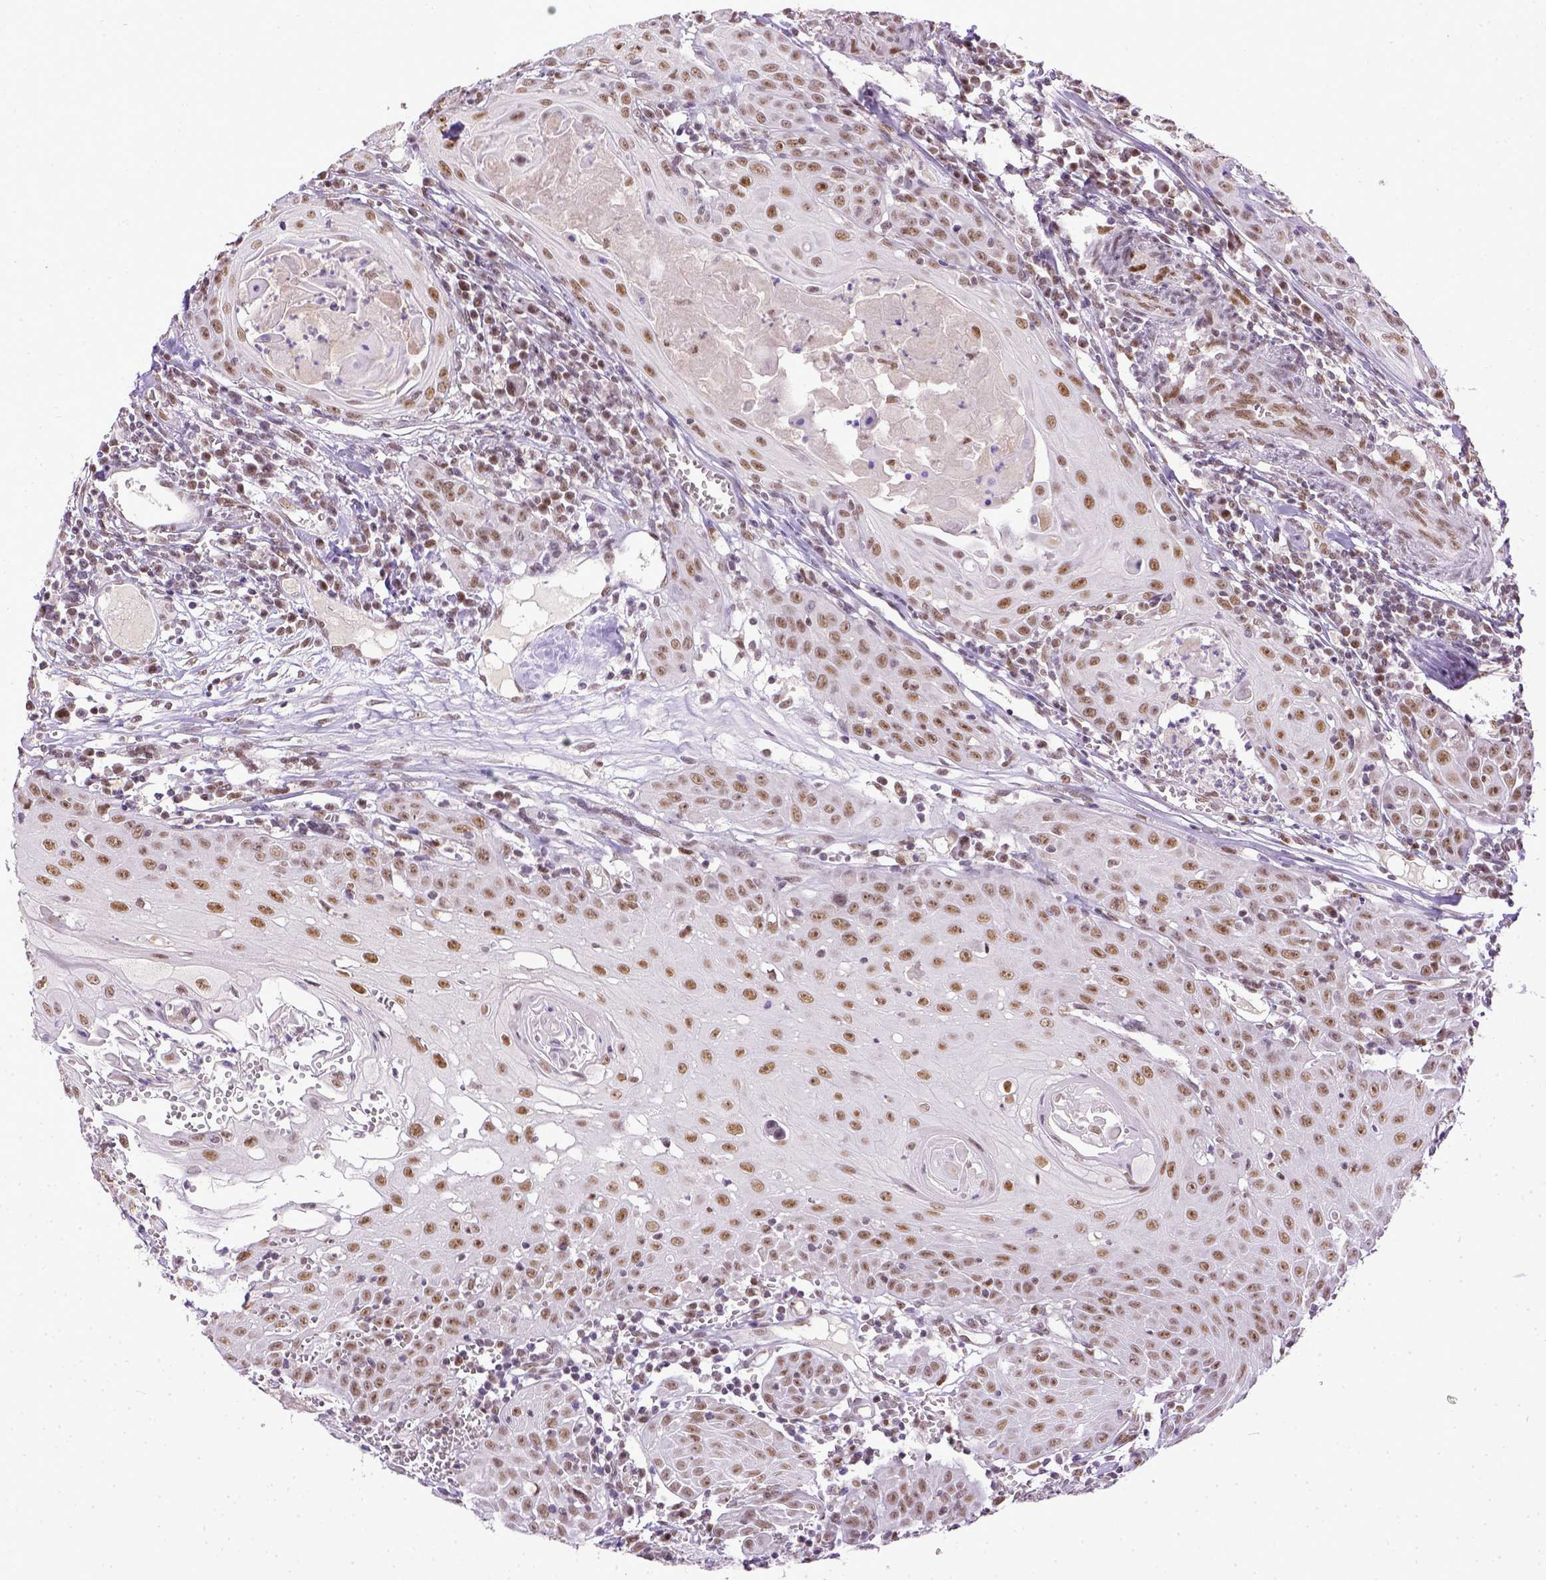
{"staining": {"intensity": "moderate", "quantity": ">75%", "location": "nuclear"}, "tissue": "head and neck cancer", "cell_type": "Tumor cells", "image_type": "cancer", "snomed": [{"axis": "morphology", "description": "Squamous cell carcinoma, NOS"}, {"axis": "topography", "description": "Head-Neck"}], "caption": "This image reveals immunohistochemistry (IHC) staining of head and neck squamous cell carcinoma, with medium moderate nuclear staining in about >75% of tumor cells.", "gene": "ERCC1", "patient": {"sex": "female", "age": 80}}